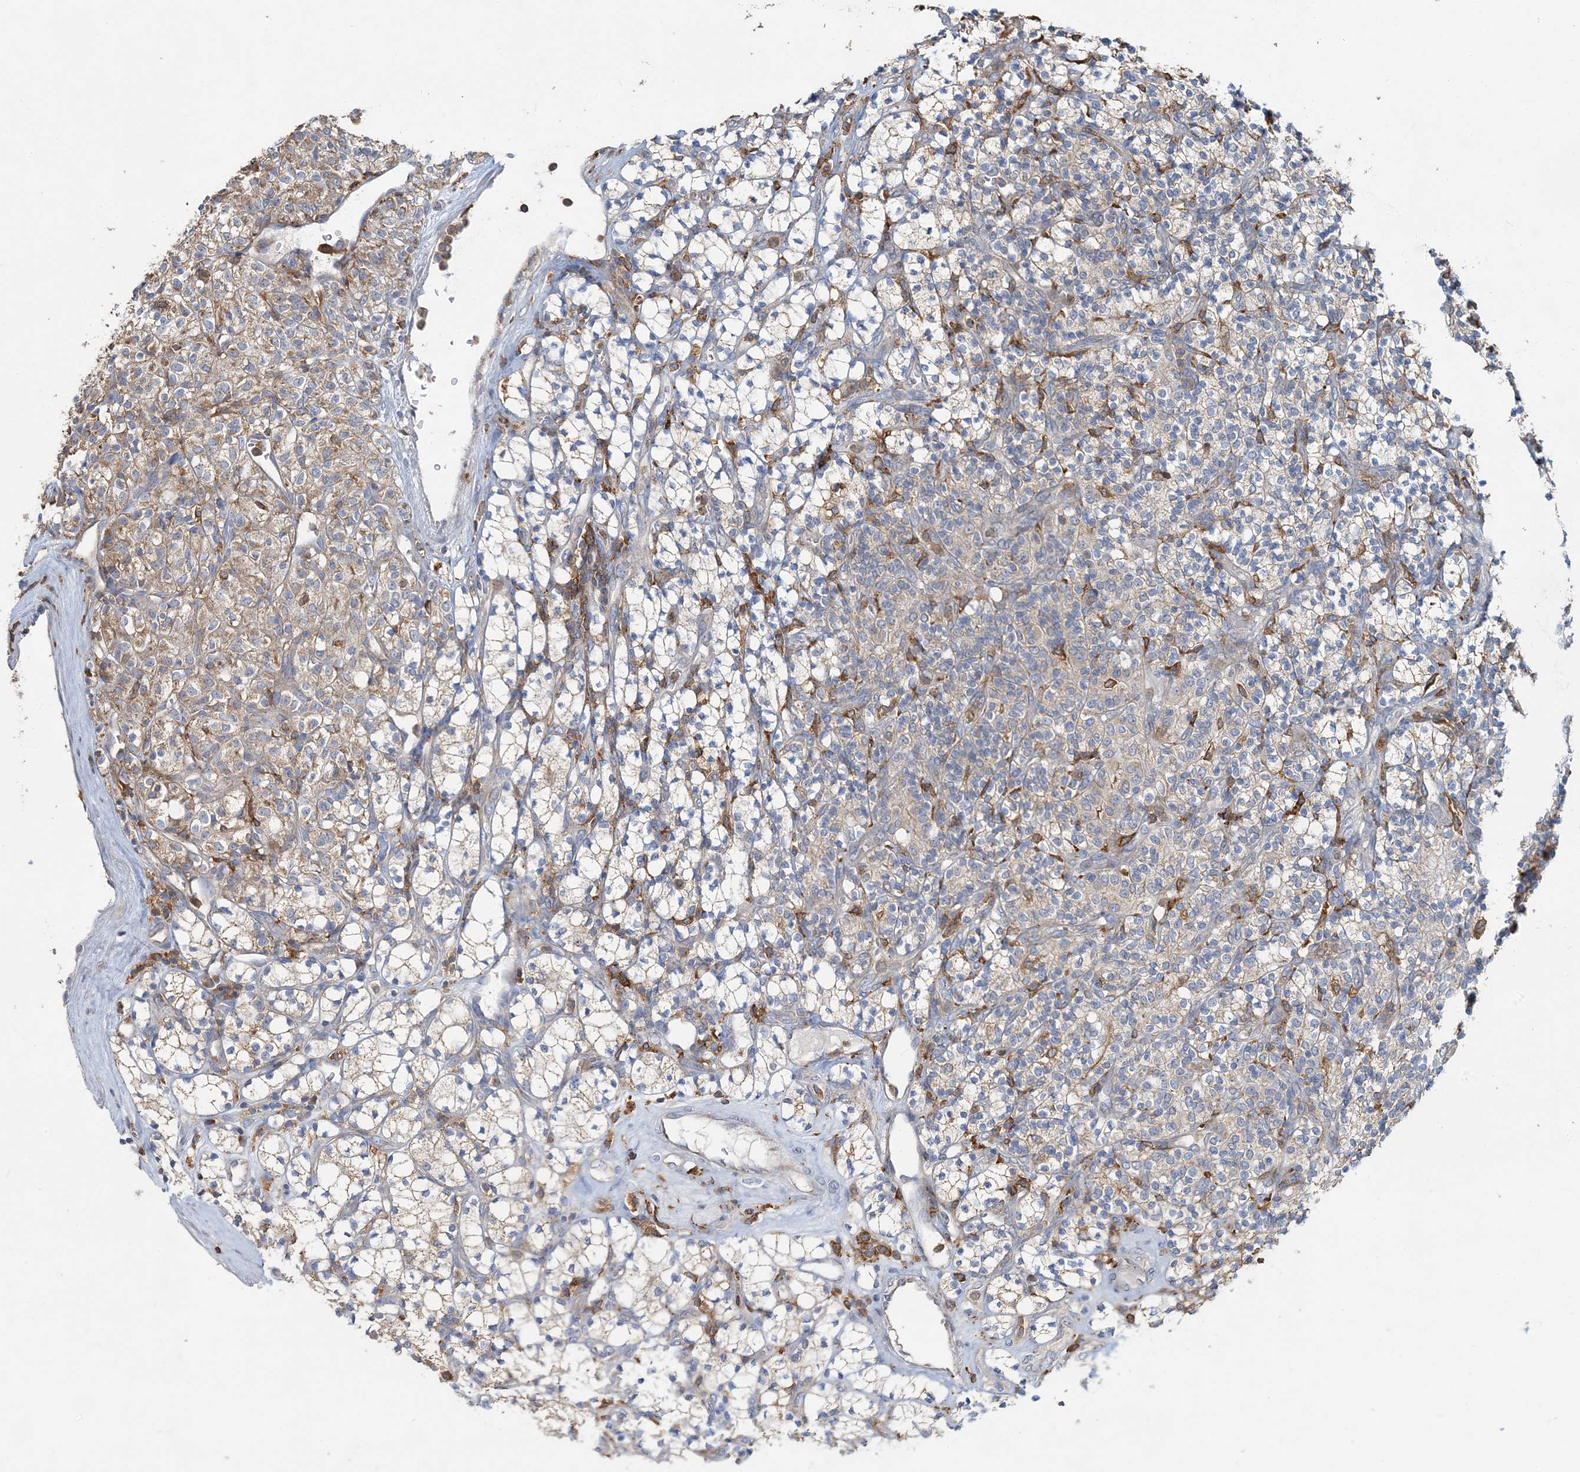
{"staining": {"intensity": "weak", "quantity": "25%-75%", "location": "cytoplasmic/membranous"}, "tissue": "renal cancer", "cell_type": "Tumor cells", "image_type": "cancer", "snomed": [{"axis": "morphology", "description": "Adenocarcinoma, NOS"}, {"axis": "topography", "description": "Kidney"}], "caption": "Protein staining by IHC reveals weak cytoplasmic/membranous staining in about 25%-75% of tumor cells in renal cancer.", "gene": "TMLHE", "patient": {"sex": "male", "age": 77}}